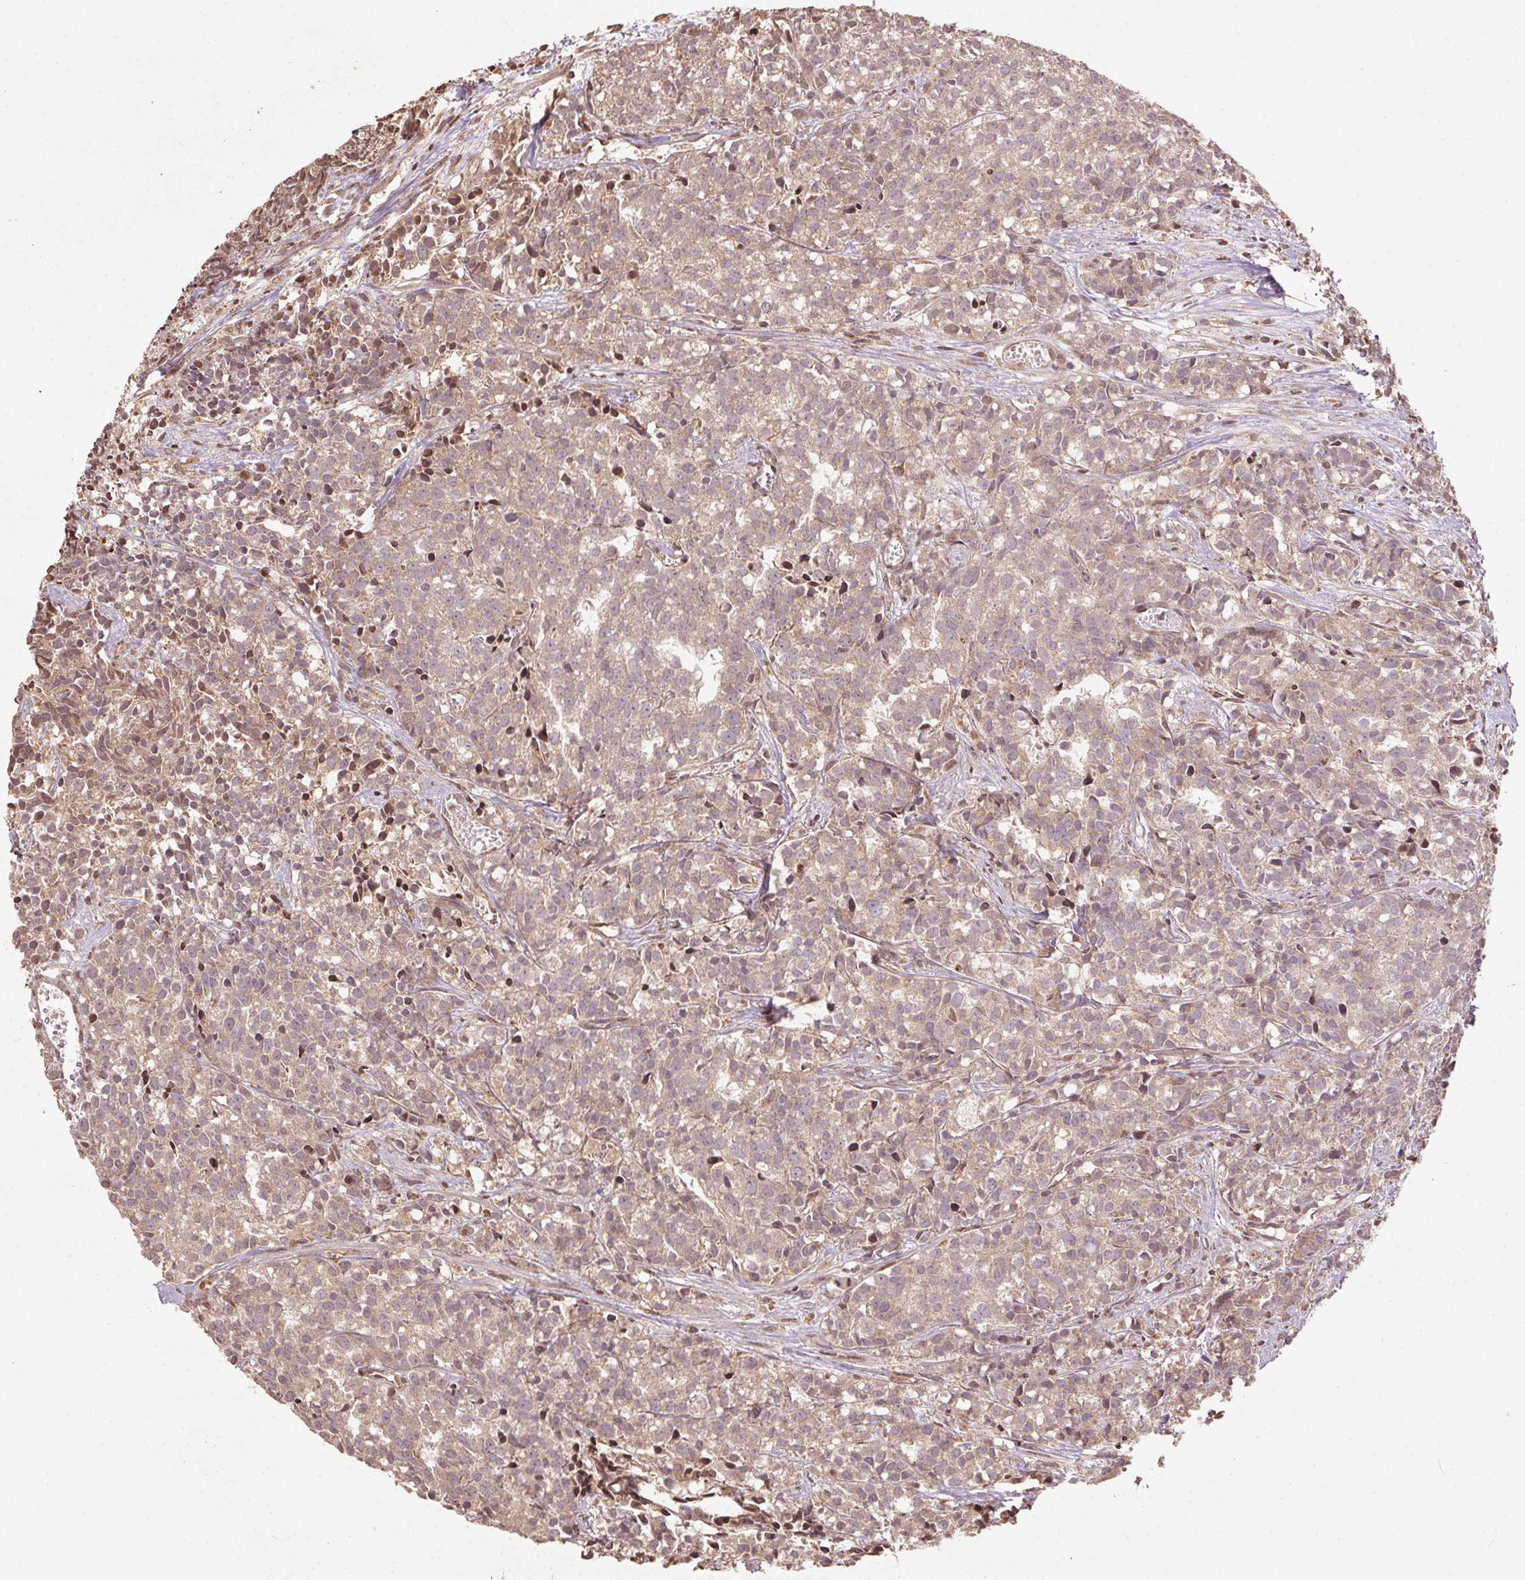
{"staining": {"intensity": "weak", "quantity": ">75%", "location": "cytoplasmic/membranous"}, "tissue": "prostate cancer", "cell_type": "Tumor cells", "image_type": "cancer", "snomed": [{"axis": "morphology", "description": "Adenocarcinoma, High grade"}, {"axis": "topography", "description": "Prostate"}], "caption": "Weak cytoplasmic/membranous expression is appreciated in approximately >75% of tumor cells in prostate cancer (adenocarcinoma (high-grade)).", "gene": "SPRED2", "patient": {"sex": "male", "age": 58}}